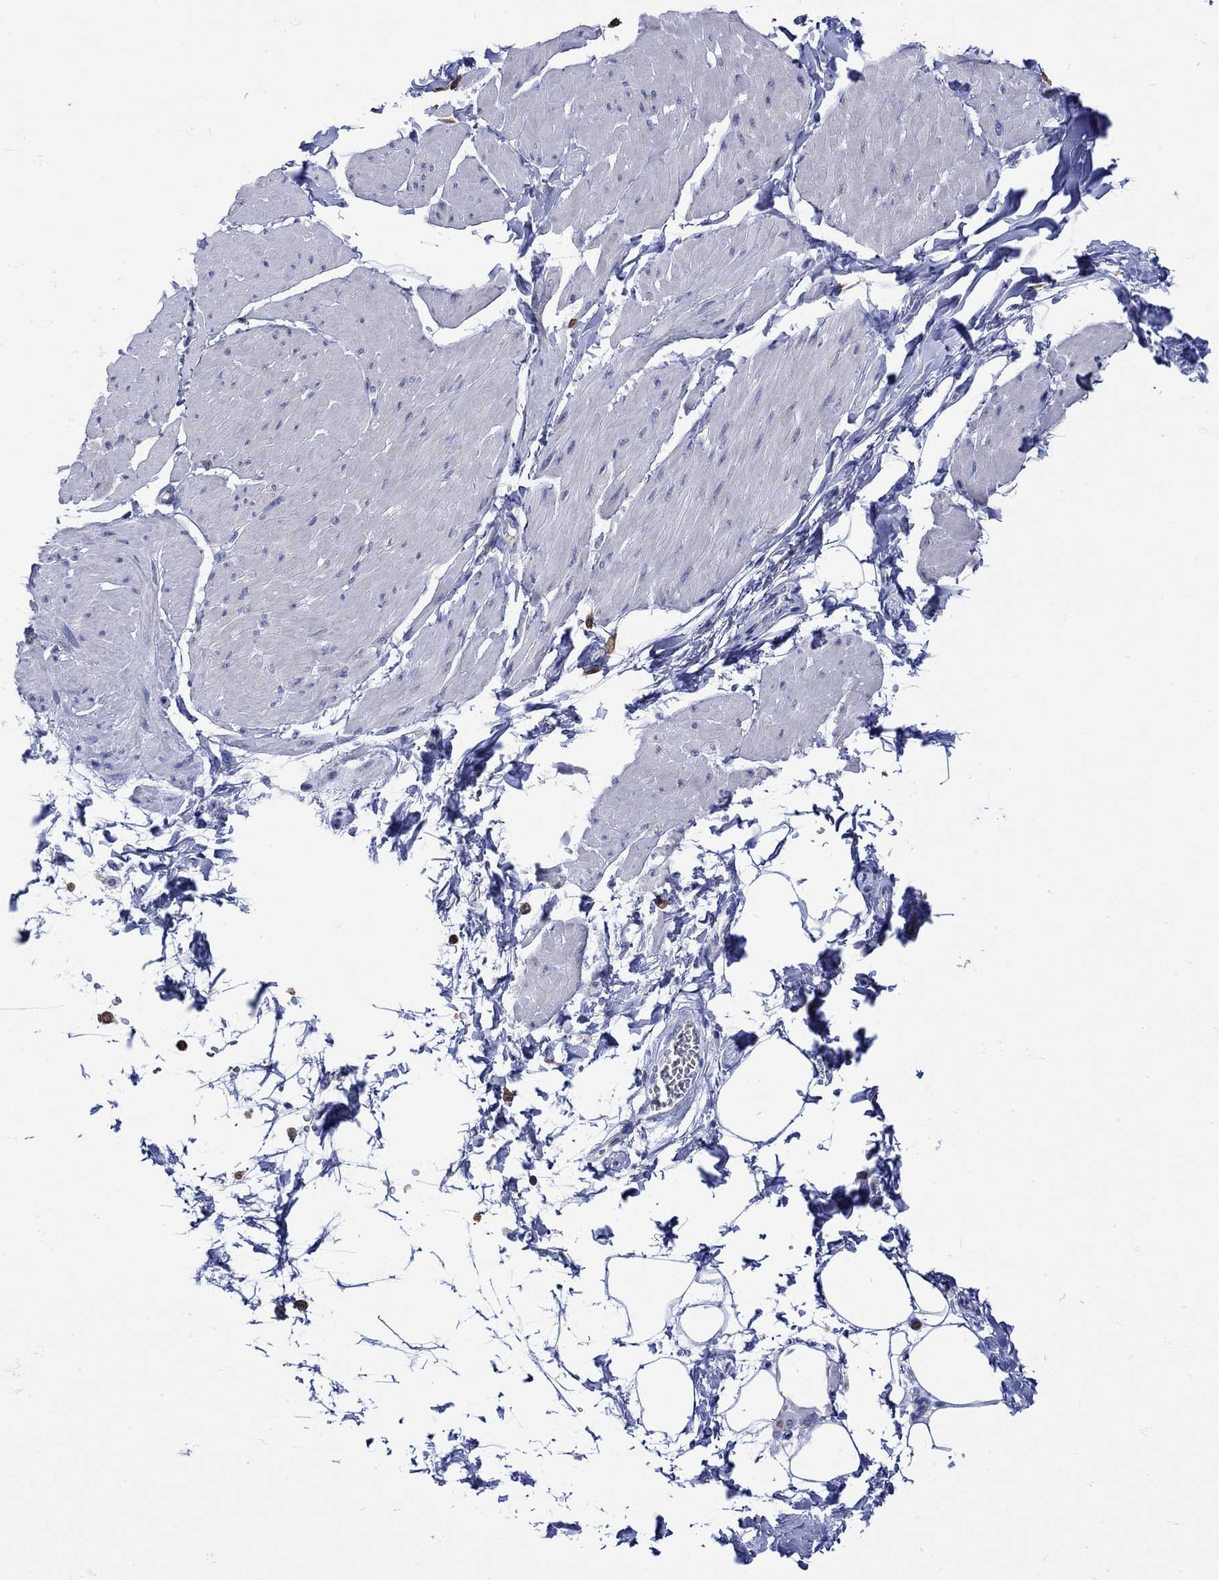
{"staining": {"intensity": "negative", "quantity": "none", "location": "none"}, "tissue": "smooth muscle", "cell_type": "Smooth muscle cells", "image_type": "normal", "snomed": [{"axis": "morphology", "description": "Normal tissue, NOS"}, {"axis": "topography", "description": "Adipose tissue"}, {"axis": "topography", "description": "Smooth muscle"}, {"axis": "topography", "description": "Peripheral nerve tissue"}], "caption": "Photomicrograph shows no protein expression in smooth muscle cells of unremarkable smooth muscle.", "gene": "LINGO3", "patient": {"sex": "male", "age": 83}}